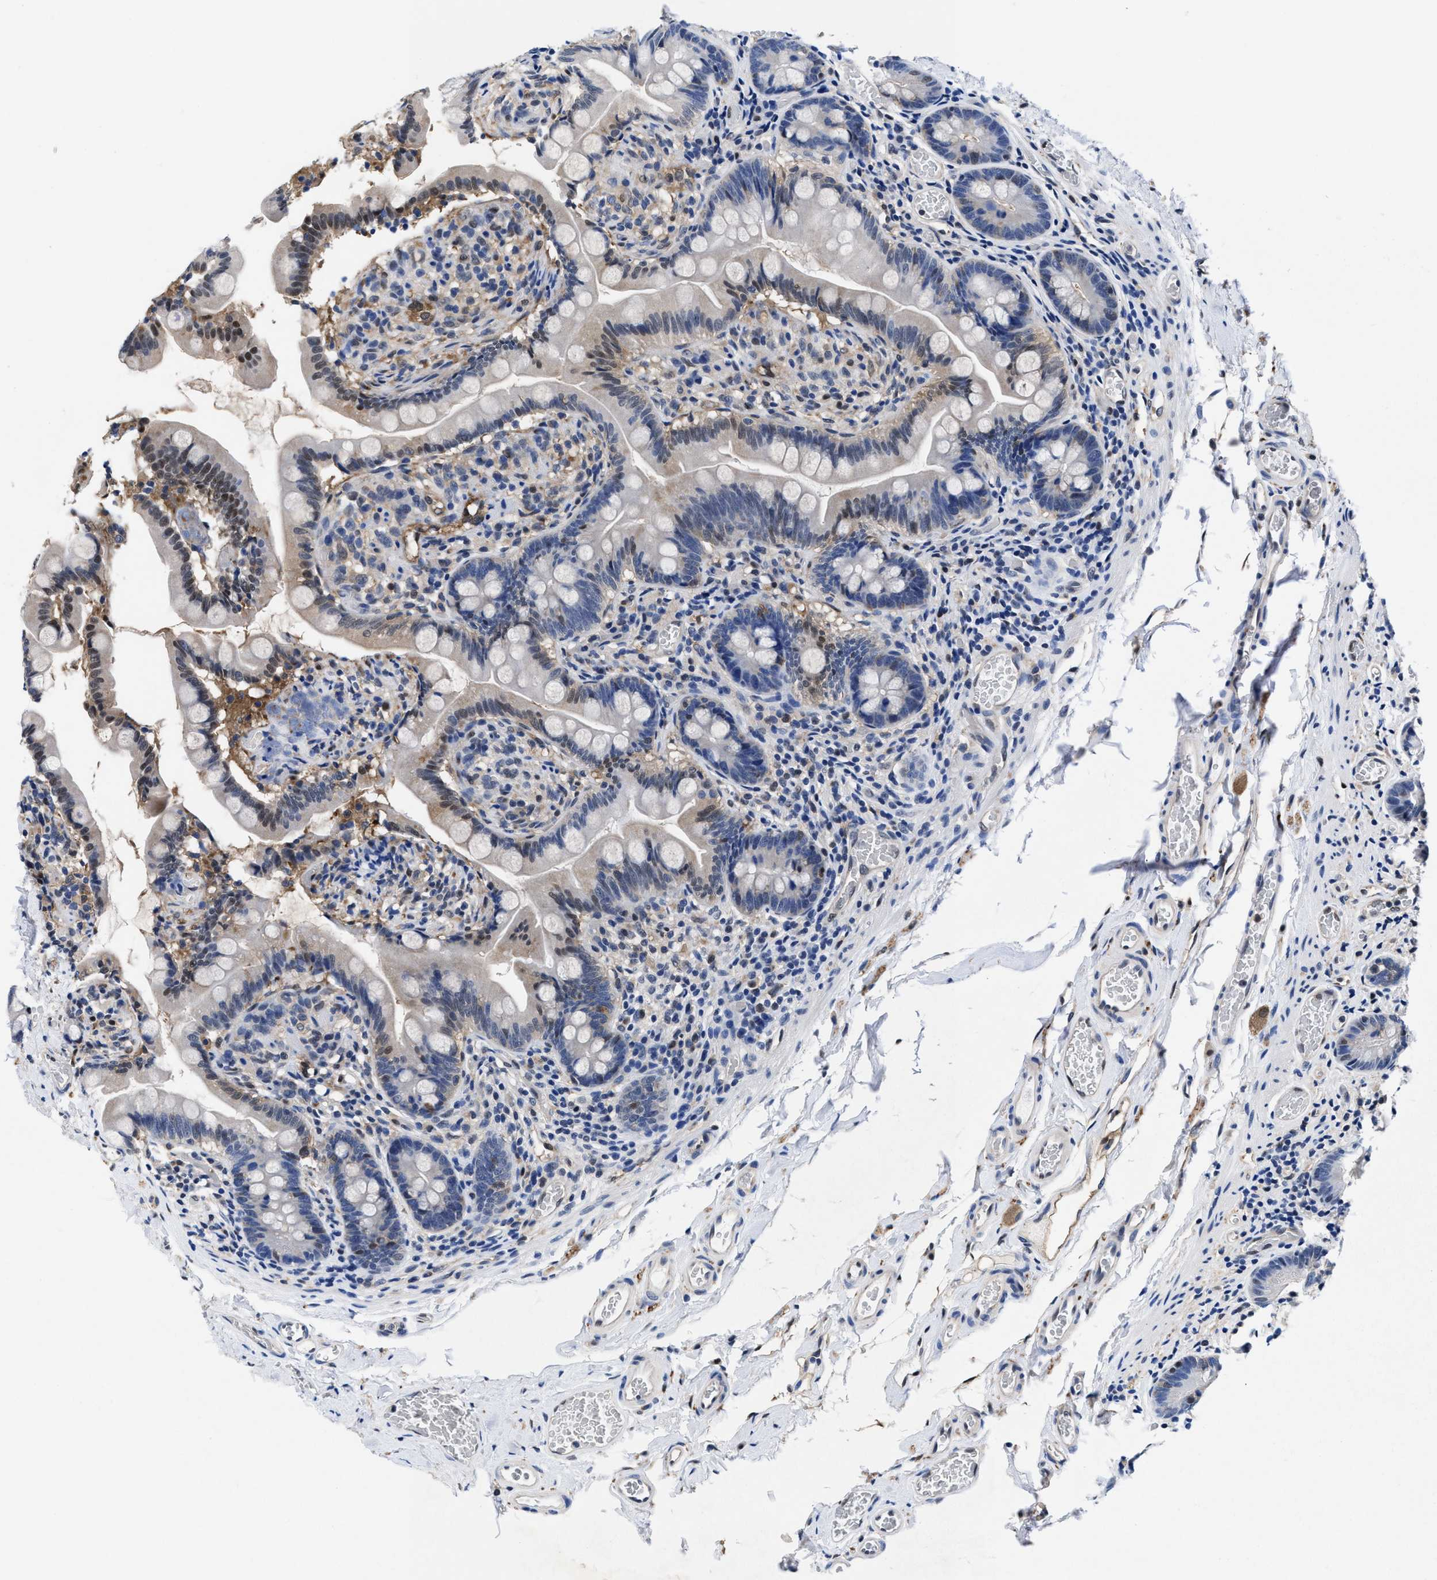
{"staining": {"intensity": "moderate", "quantity": "25%-75%", "location": "cytoplasmic/membranous,nuclear"}, "tissue": "small intestine", "cell_type": "Glandular cells", "image_type": "normal", "snomed": [{"axis": "morphology", "description": "Normal tissue, NOS"}, {"axis": "topography", "description": "Small intestine"}], "caption": "Normal small intestine was stained to show a protein in brown. There is medium levels of moderate cytoplasmic/membranous,nuclear expression in about 25%-75% of glandular cells. (DAB IHC, brown staining for protein, blue staining for nuclei).", "gene": "ACLY", "patient": {"sex": "female", "age": 56}}